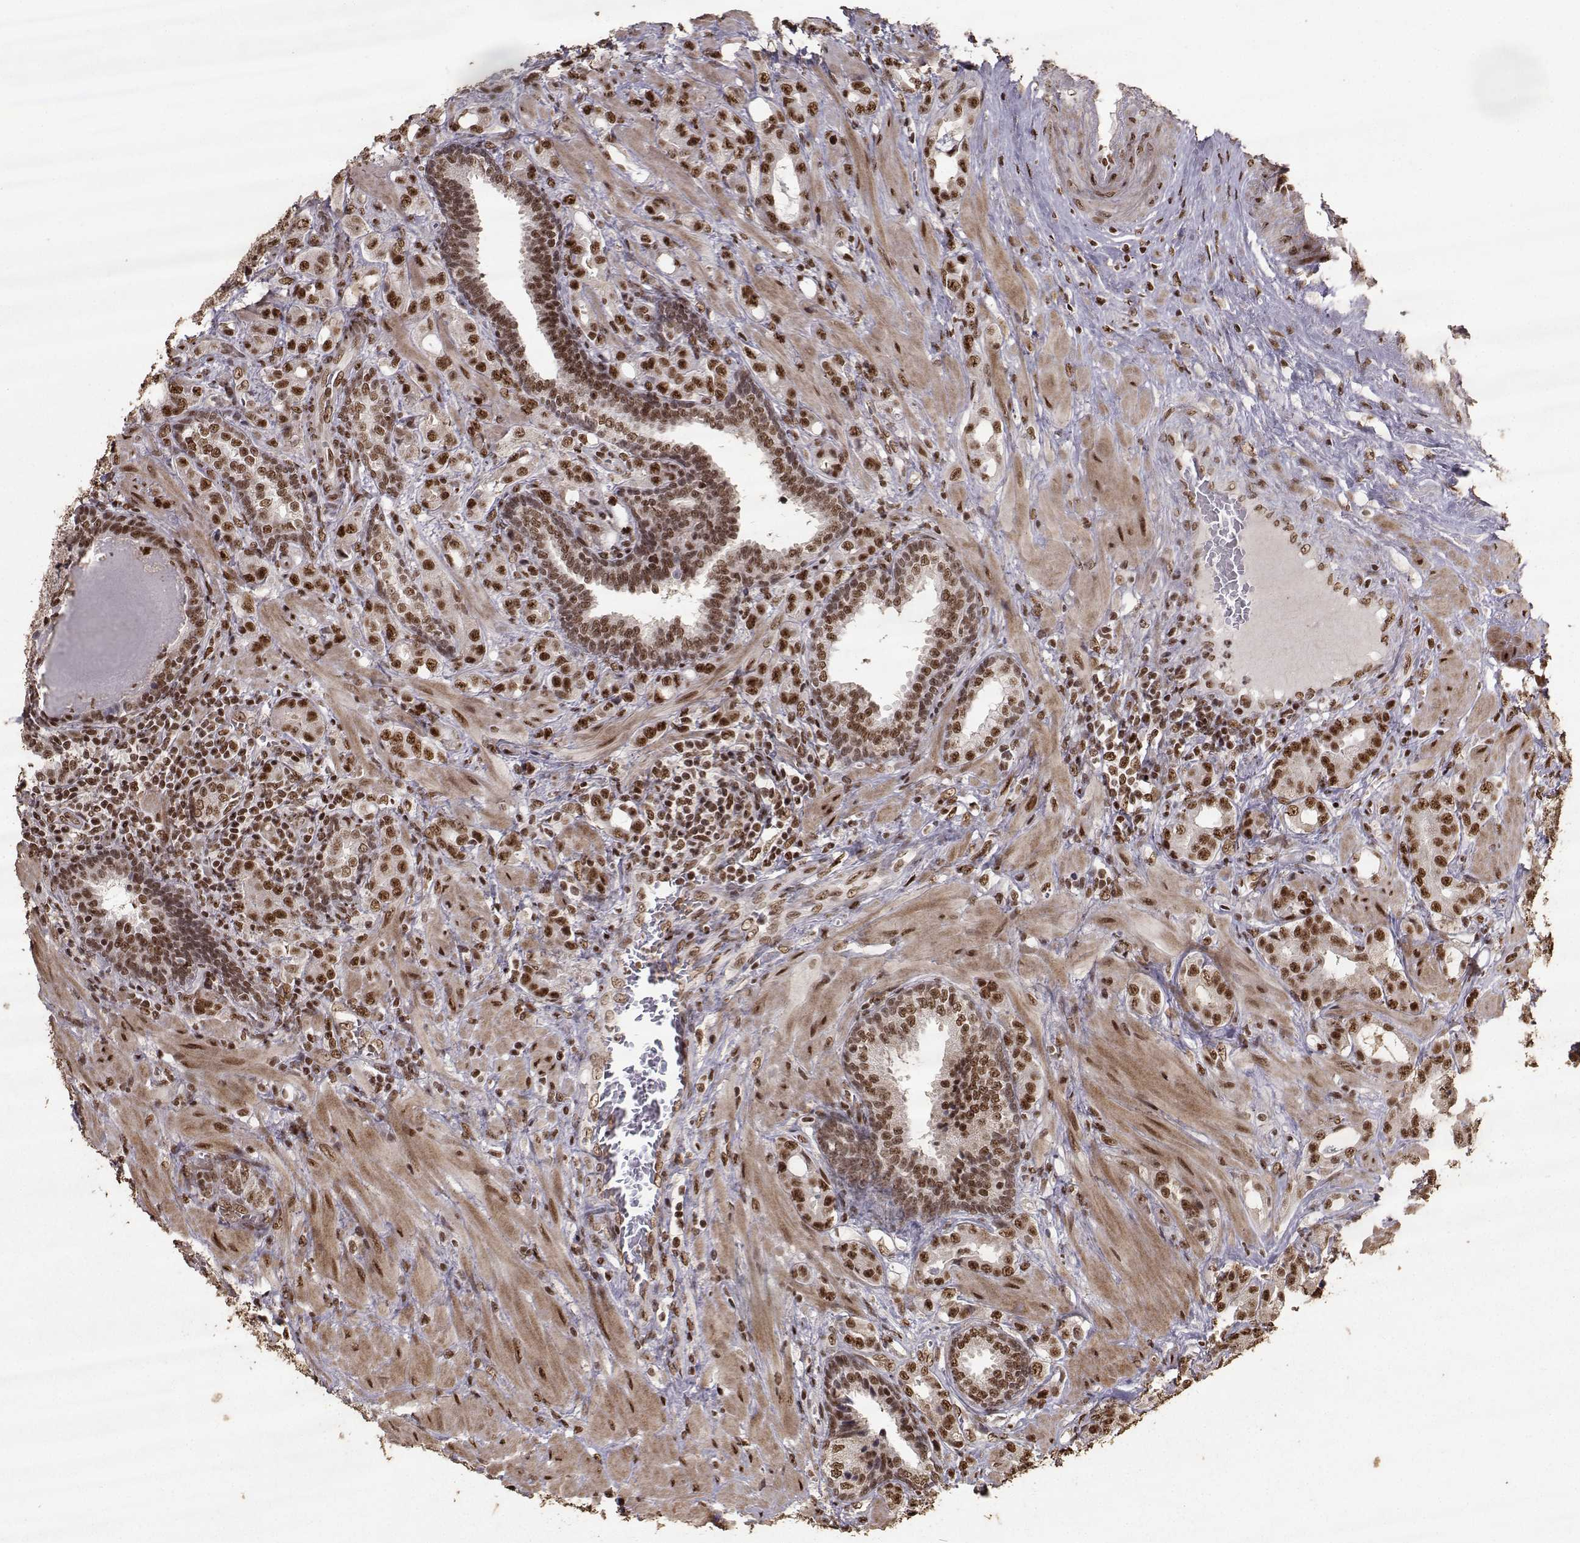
{"staining": {"intensity": "strong", "quantity": ">75%", "location": "nuclear"}, "tissue": "prostate cancer", "cell_type": "Tumor cells", "image_type": "cancer", "snomed": [{"axis": "morphology", "description": "Adenocarcinoma, NOS"}, {"axis": "topography", "description": "Prostate"}], "caption": "A micrograph of human prostate cancer (adenocarcinoma) stained for a protein displays strong nuclear brown staining in tumor cells.", "gene": "SF1", "patient": {"sex": "male", "age": 57}}